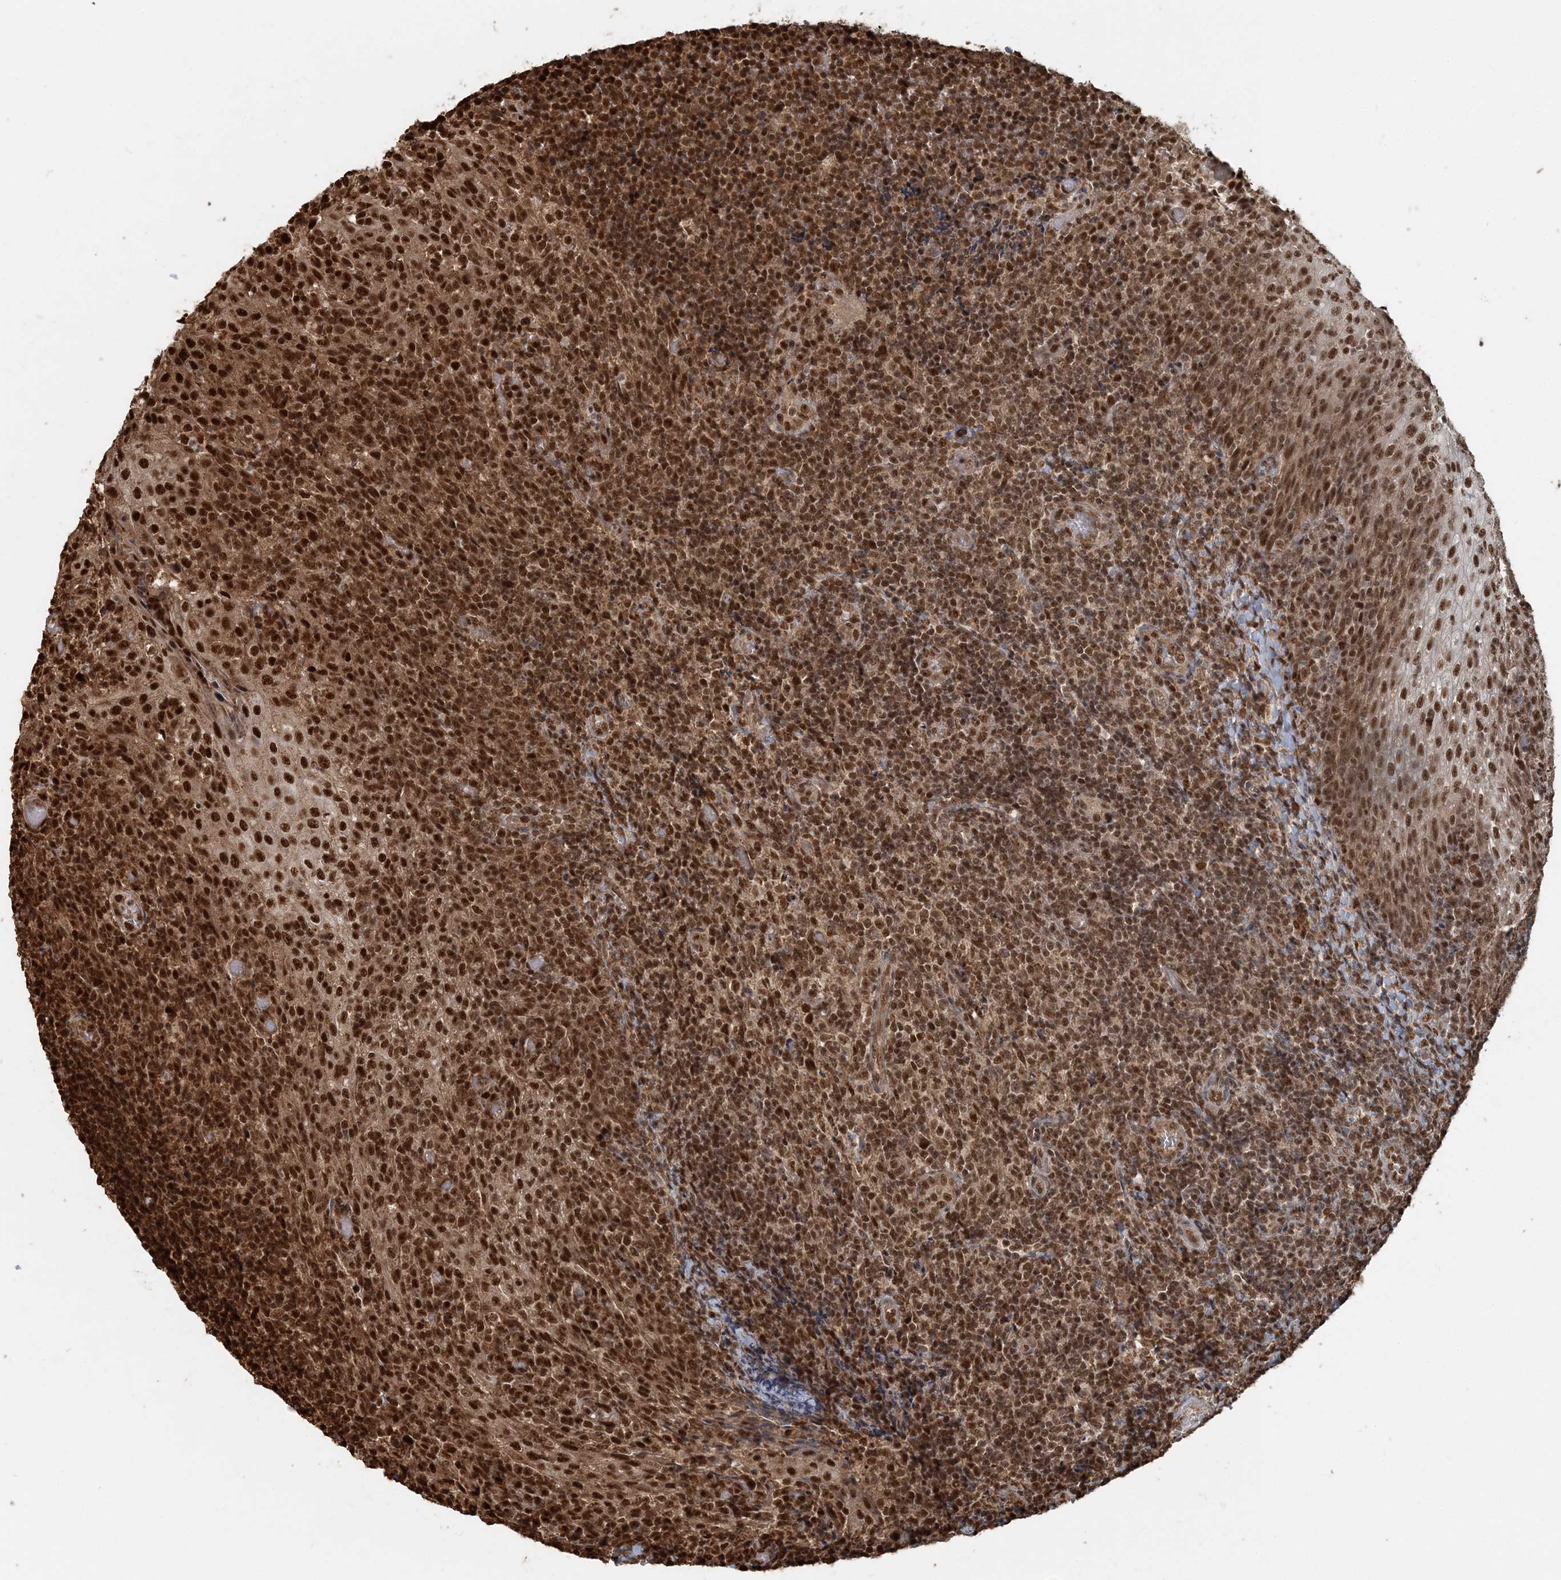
{"staining": {"intensity": "moderate", "quantity": ">75%", "location": "nuclear"}, "tissue": "tonsil", "cell_type": "Germinal center cells", "image_type": "normal", "snomed": [{"axis": "morphology", "description": "Normal tissue, NOS"}, {"axis": "topography", "description": "Tonsil"}], "caption": "This is a photomicrograph of immunohistochemistry (IHC) staining of normal tonsil, which shows moderate expression in the nuclear of germinal center cells.", "gene": "ARHGAP35", "patient": {"sex": "female", "age": 19}}